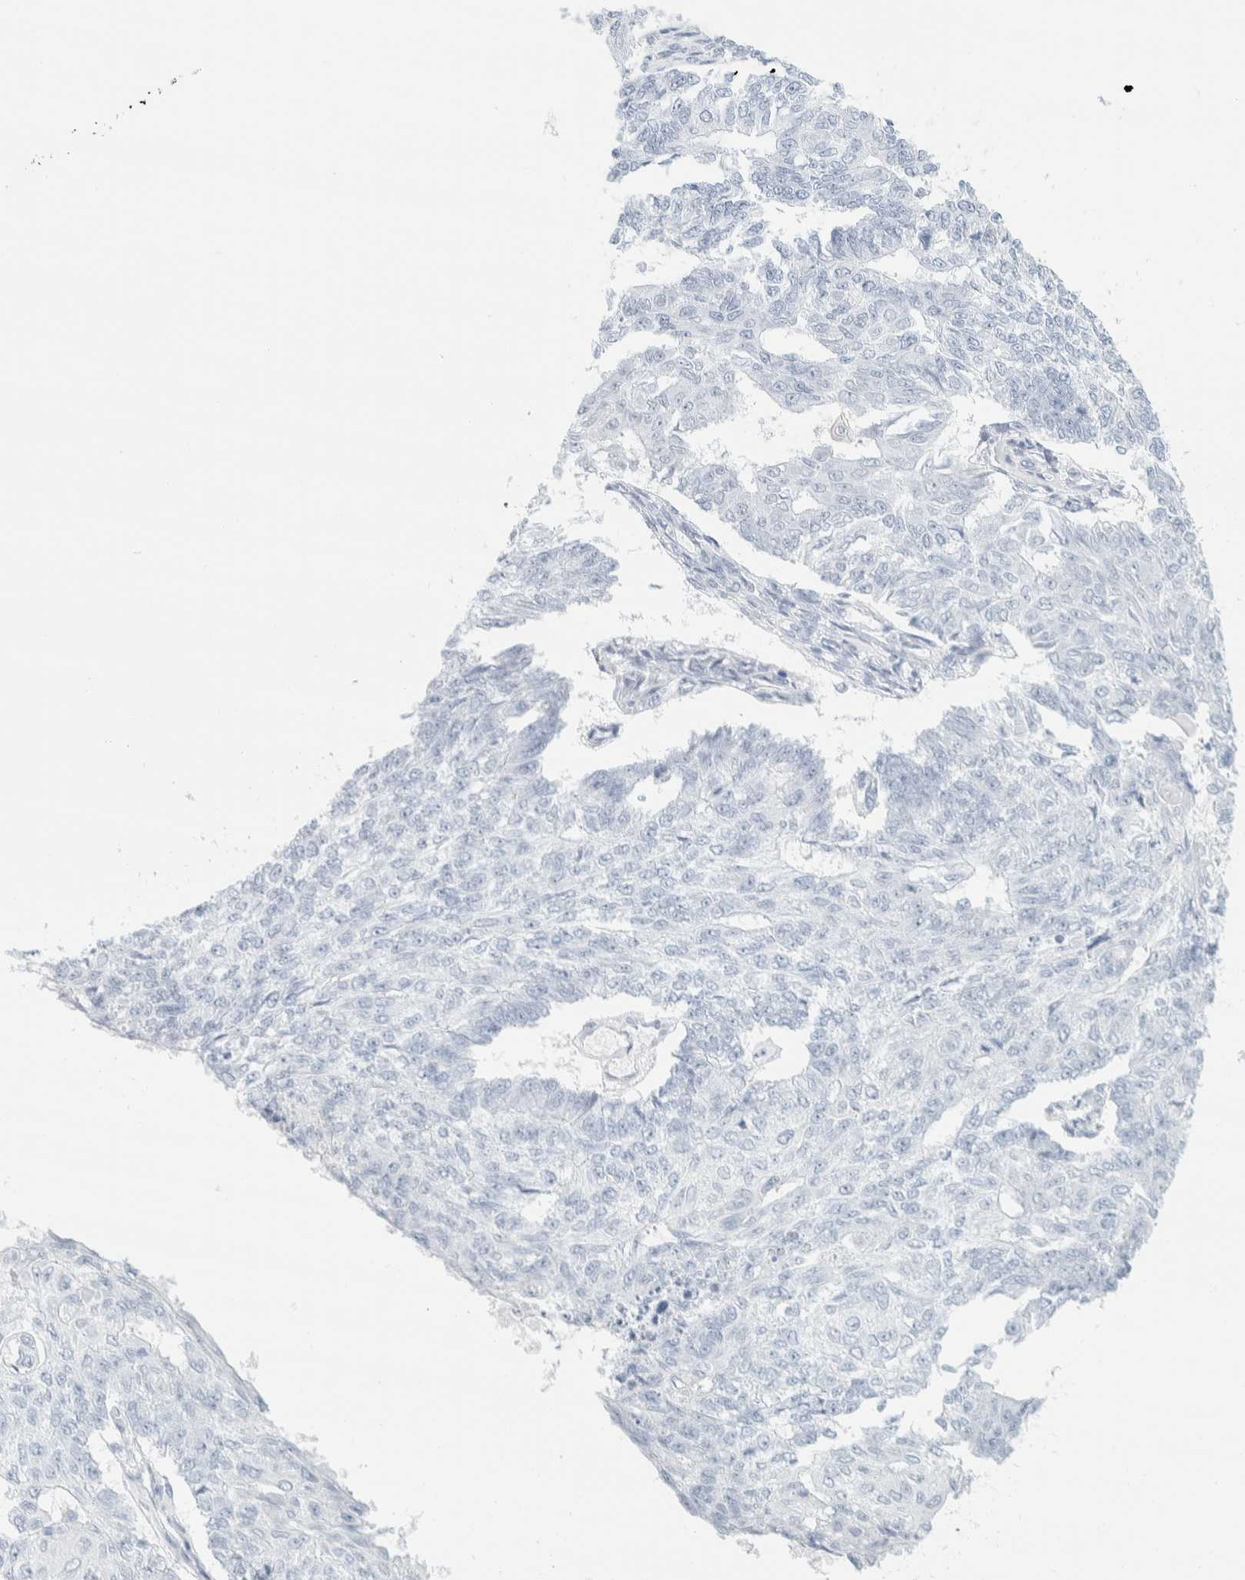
{"staining": {"intensity": "negative", "quantity": "none", "location": "none"}, "tissue": "endometrial cancer", "cell_type": "Tumor cells", "image_type": "cancer", "snomed": [{"axis": "morphology", "description": "Adenocarcinoma, NOS"}, {"axis": "topography", "description": "Endometrium"}], "caption": "The immunohistochemistry (IHC) histopathology image has no significant expression in tumor cells of endometrial adenocarcinoma tissue.", "gene": "ATCAY", "patient": {"sex": "female", "age": 32}}